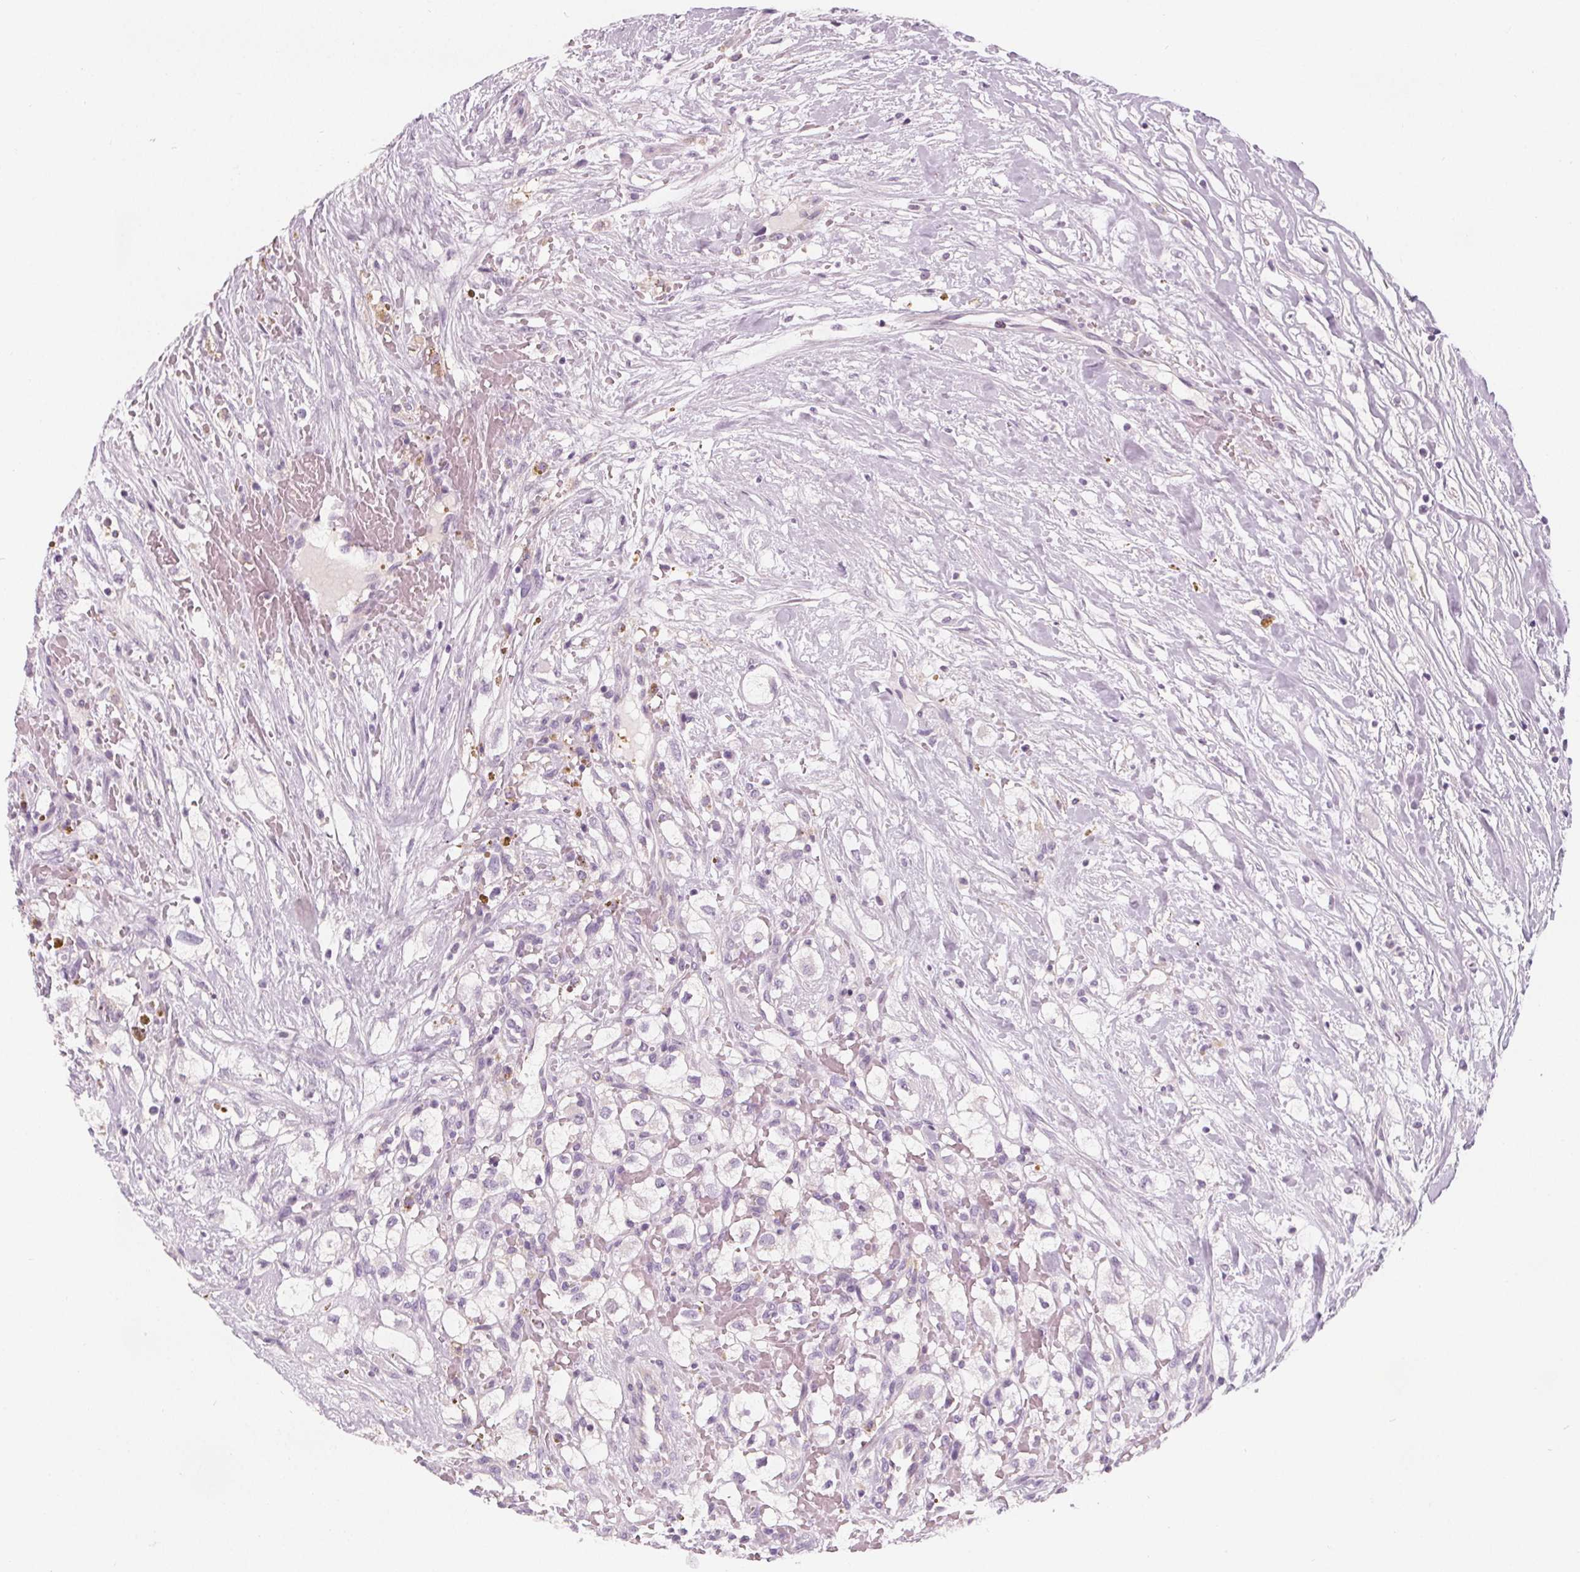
{"staining": {"intensity": "negative", "quantity": "none", "location": "none"}, "tissue": "renal cancer", "cell_type": "Tumor cells", "image_type": "cancer", "snomed": [{"axis": "morphology", "description": "Adenocarcinoma, NOS"}, {"axis": "topography", "description": "Kidney"}], "caption": "This is an immunohistochemistry (IHC) image of human renal adenocarcinoma. There is no expression in tumor cells.", "gene": "SLC5A12", "patient": {"sex": "male", "age": 59}}